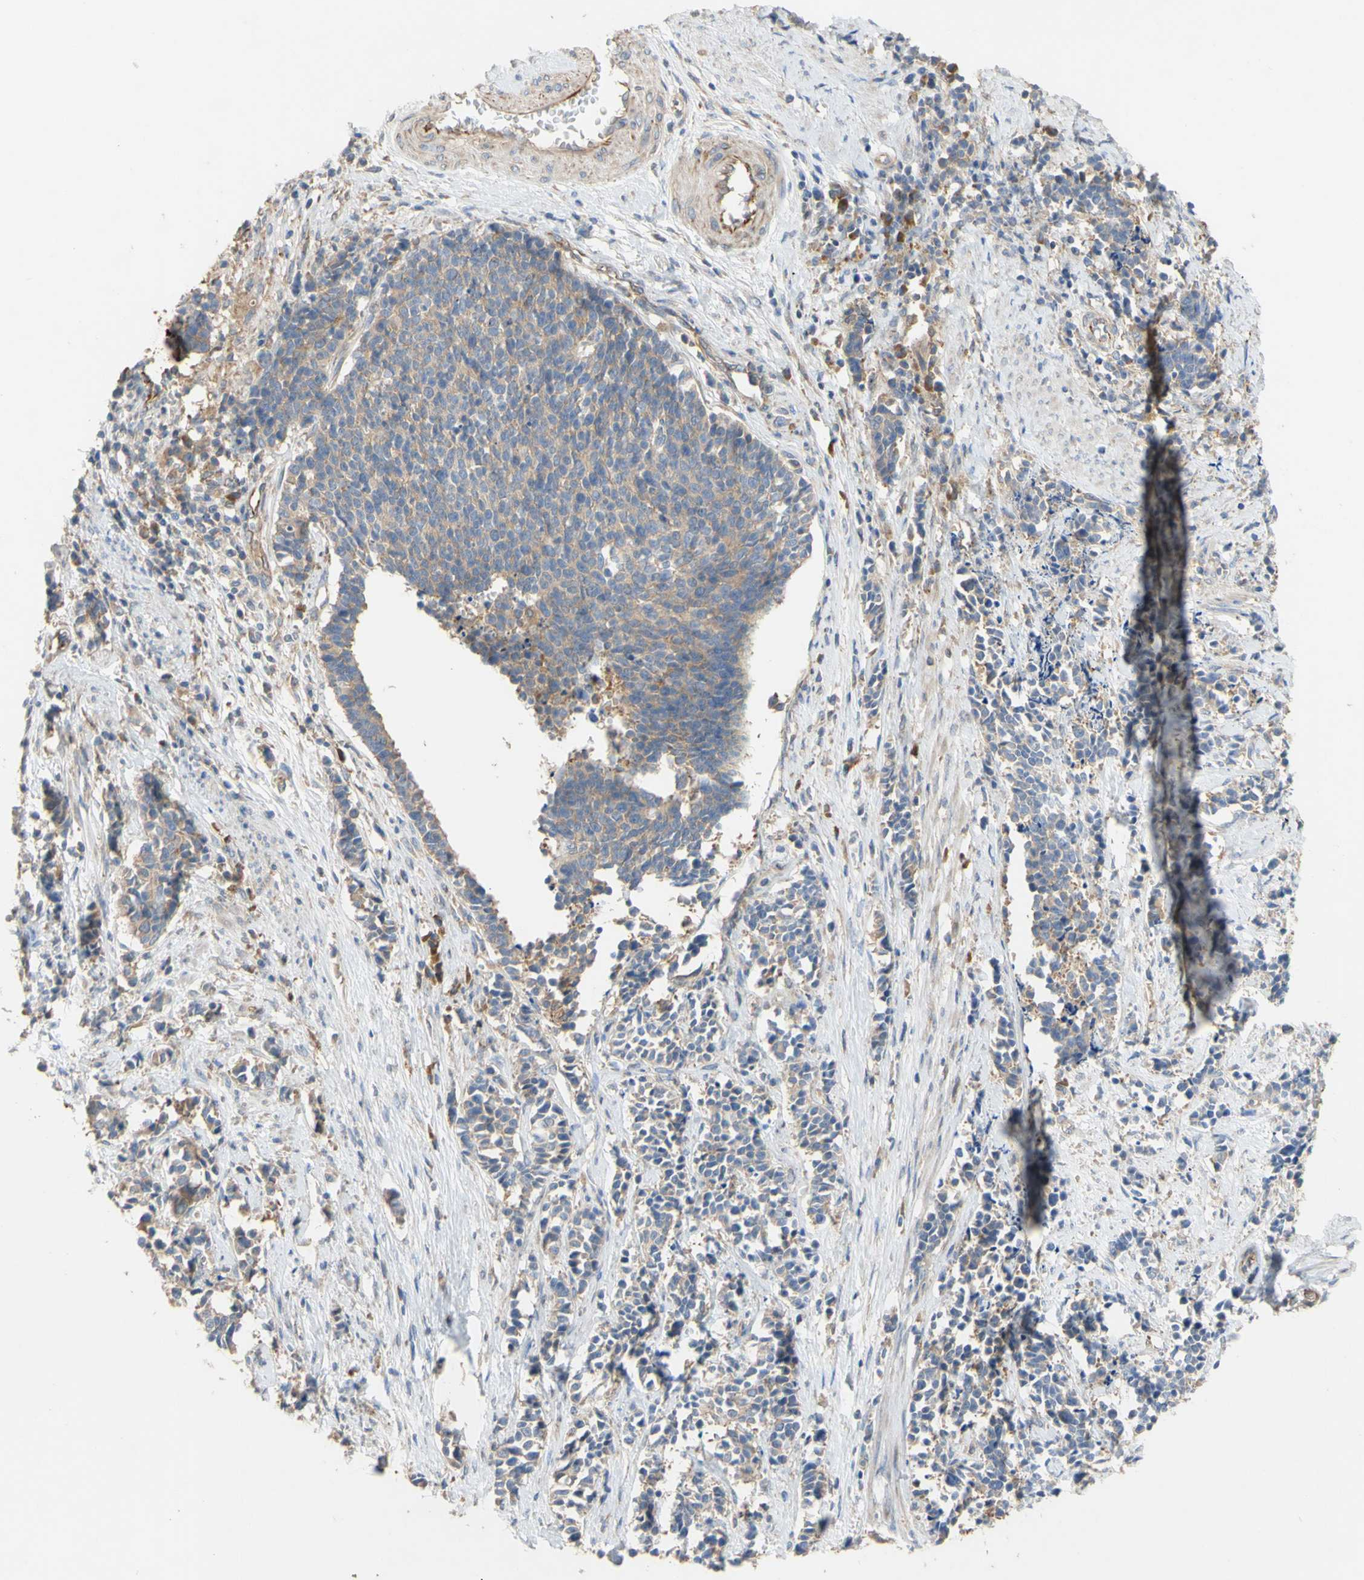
{"staining": {"intensity": "weak", "quantity": ">75%", "location": "cytoplasmic/membranous"}, "tissue": "cervical cancer", "cell_type": "Tumor cells", "image_type": "cancer", "snomed": [{"axis": "morphology", "description": "Normal tissue, NOS"}, {"axis": "morphology", "description": "Squamous cell carcinoma, NOS"}, {"axis": "topography", "description": "Cervix"}], "caption": "The micrograph reveals staining of cervical cancer (squamous cell carcinoma), revealing weak cytoplasmic/membranous protein positivity (brown color) within tumor cells.", "gene": "EIF2S3", "patient": {"sex": "female", "age": 35}}